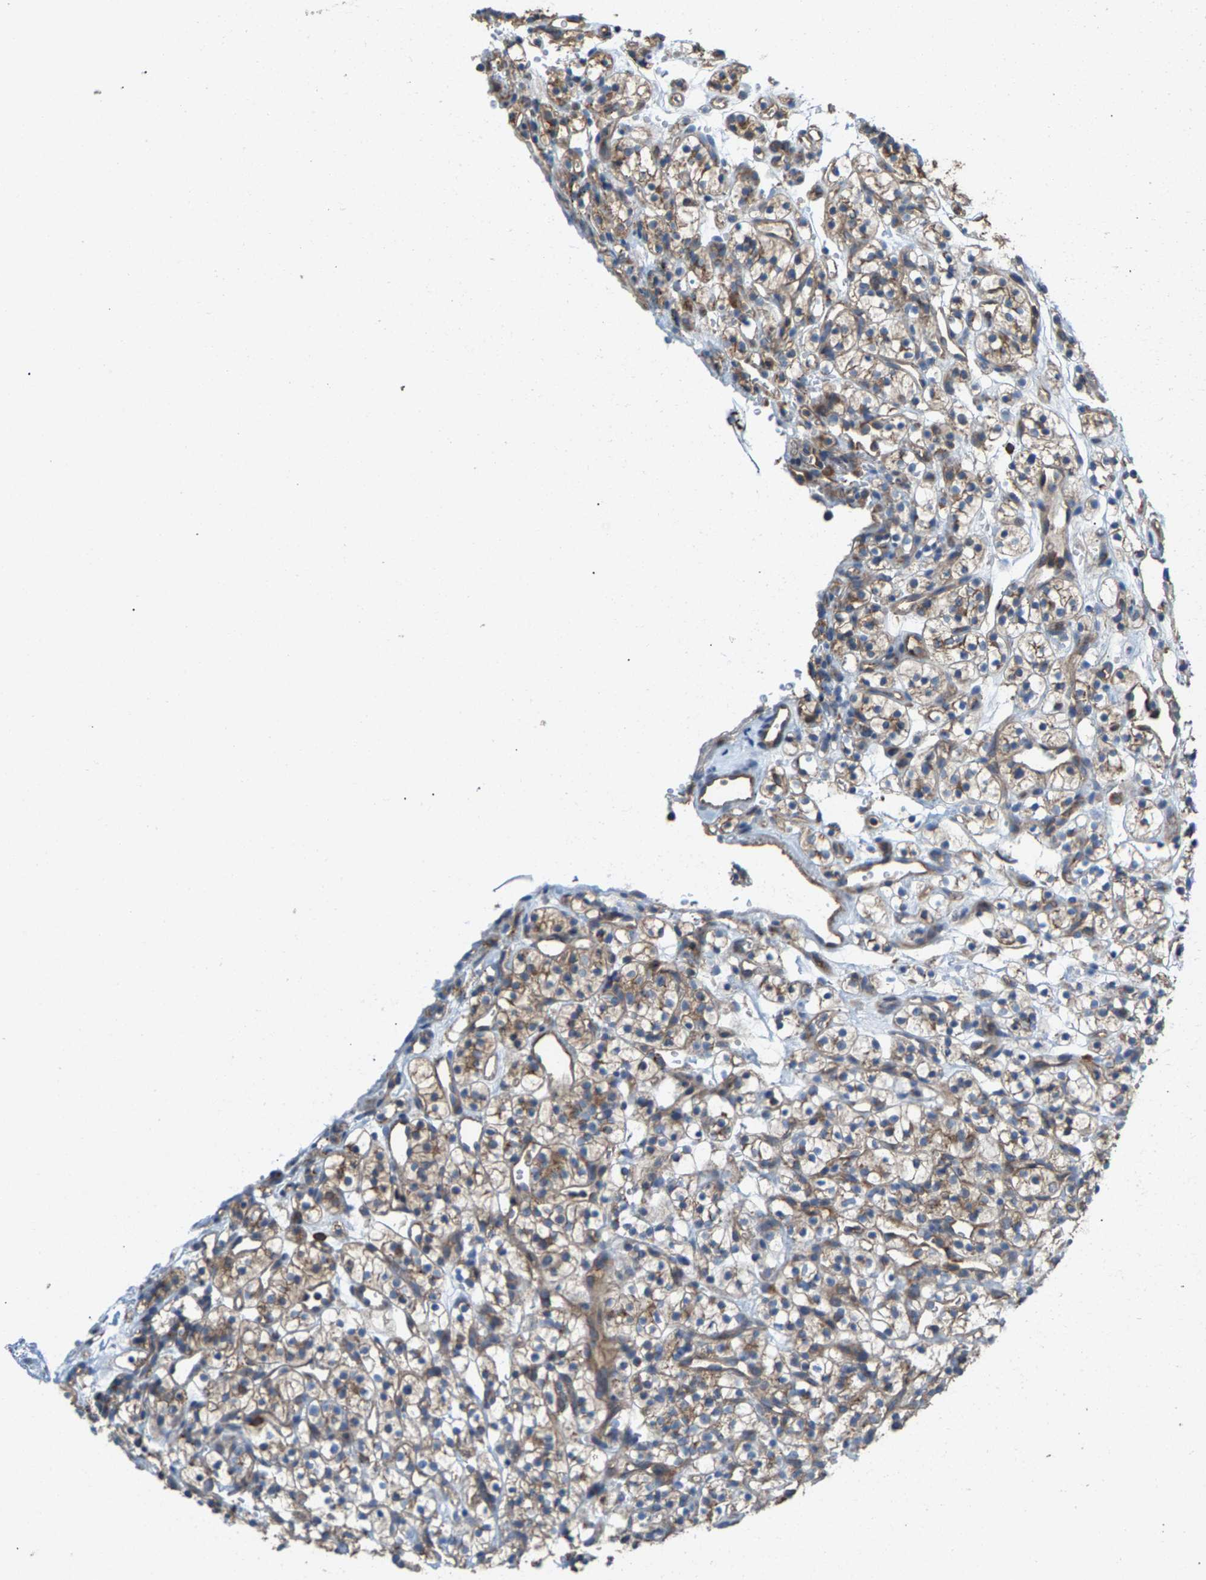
{"staining": {"intensity": "moderate", "quantity": ">75%", "location": "cytoplasmic/membranous"}, "tissue": "renal cancer", "cell_type": "Tumor cells", "image_type": "cancer", "snomed": [{"axis": "morphology", "description": "Adenocarcinoma, NOS"}, {"axis": "topography", "description": "Kidney"}], "caption": "Immunohistochemistry (DAB (3,3'-diaminobenzidine)) staining of human adenocarcinoma (renal) reveals moderate cytoplasmic/membranous protein positivity in about >75% of tumor cells.", "gene": "MRM1", "patient": {"sex": "female", "age": 57}}